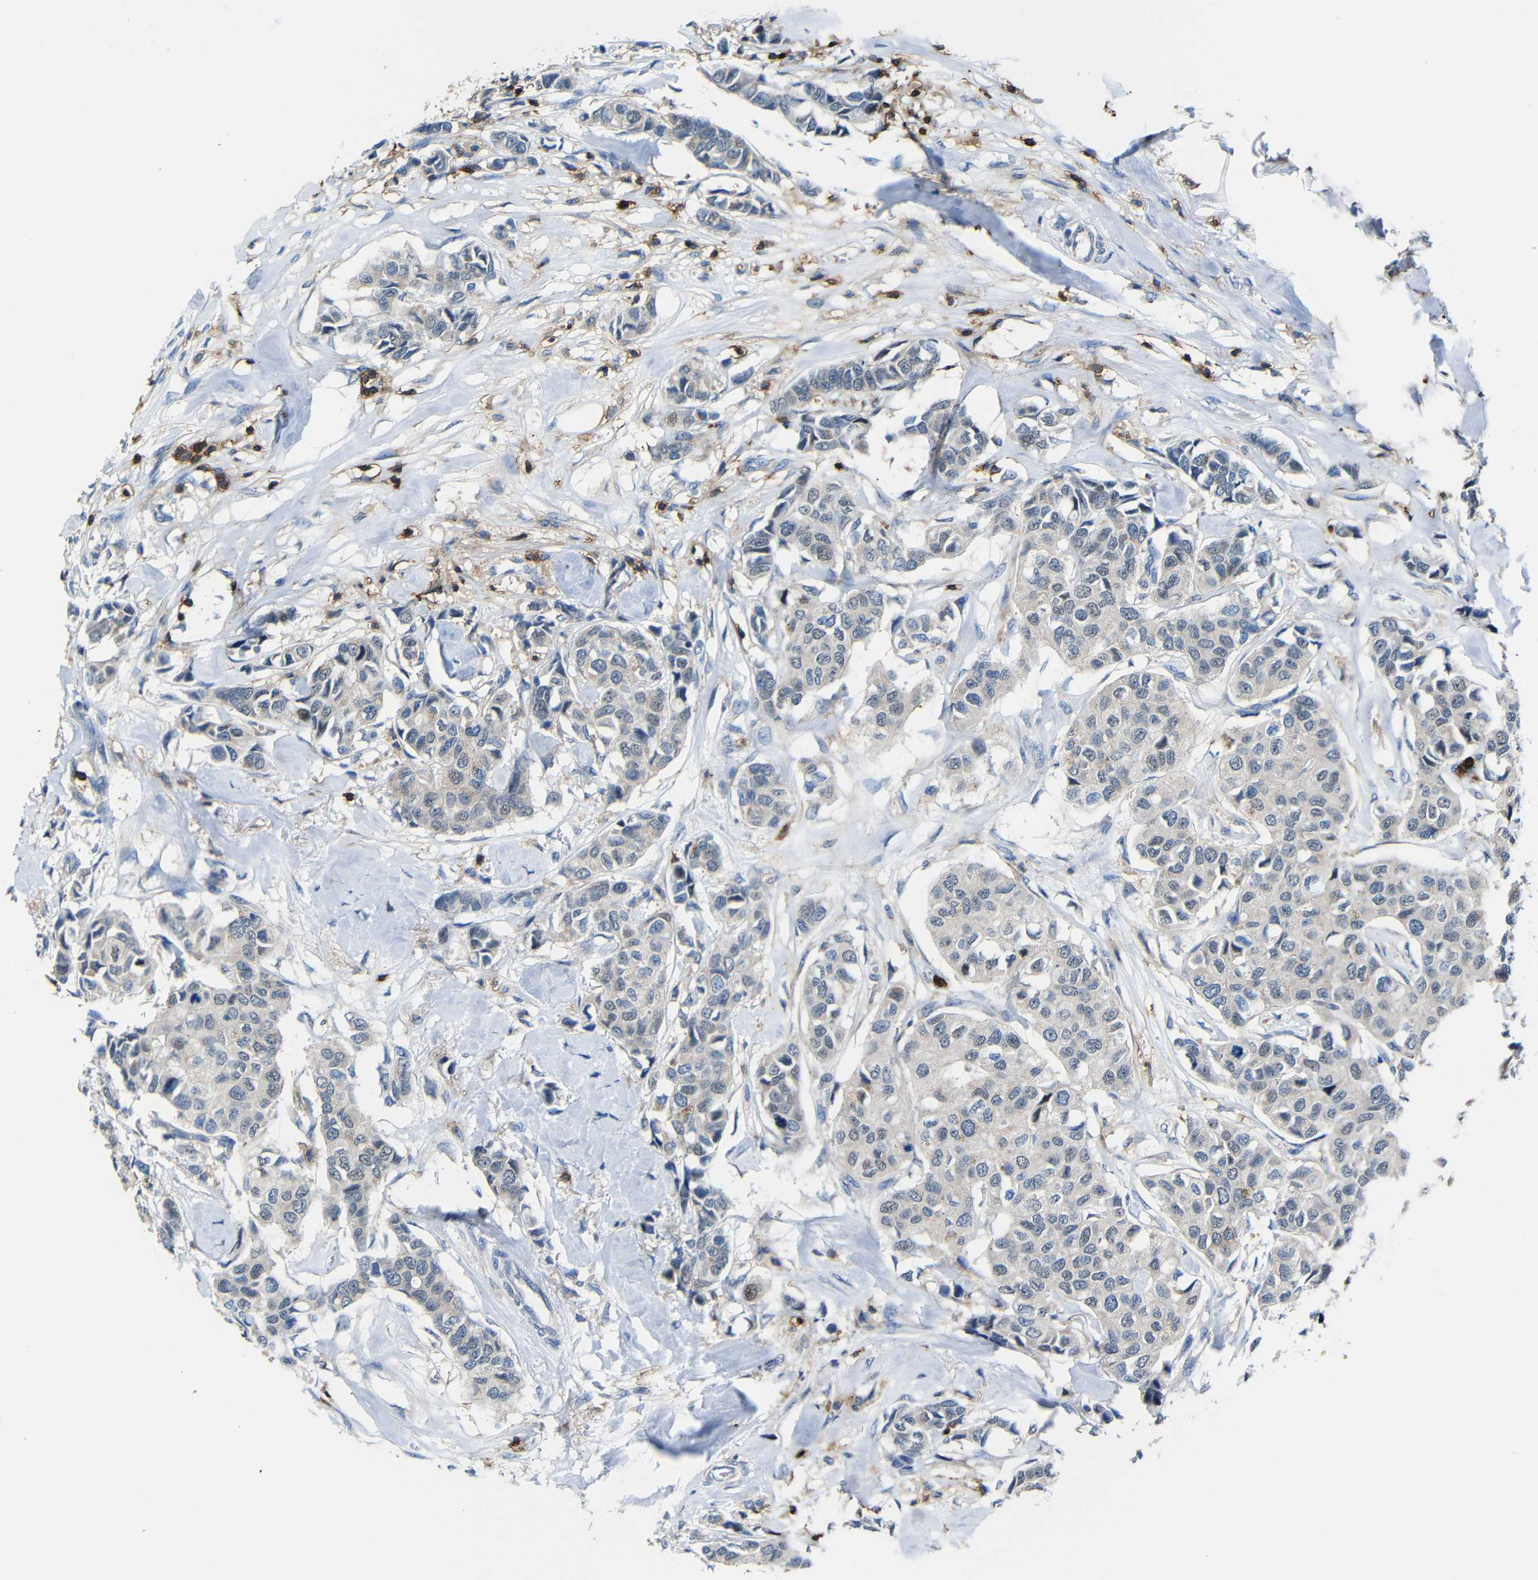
{"staining": {"intensity": "negative", "quantity": "none", "location": "none"}, "tissue": "breast cancer", "cell_type": "Tumor cells", "image_type": "cancer", "snomed": [{"axis": "morphology", "description": "Duct carcinoma"}, {"axis": "topography", "description": "Breast"}], "caption": "The immunohistochemistry micrograph has no significant positivity in tumor cells of breast cancer (infiltrating ductal carcinoma) tissue.", "gene": "P2RY12", "patient": {"sex": "female", "age": 80}}